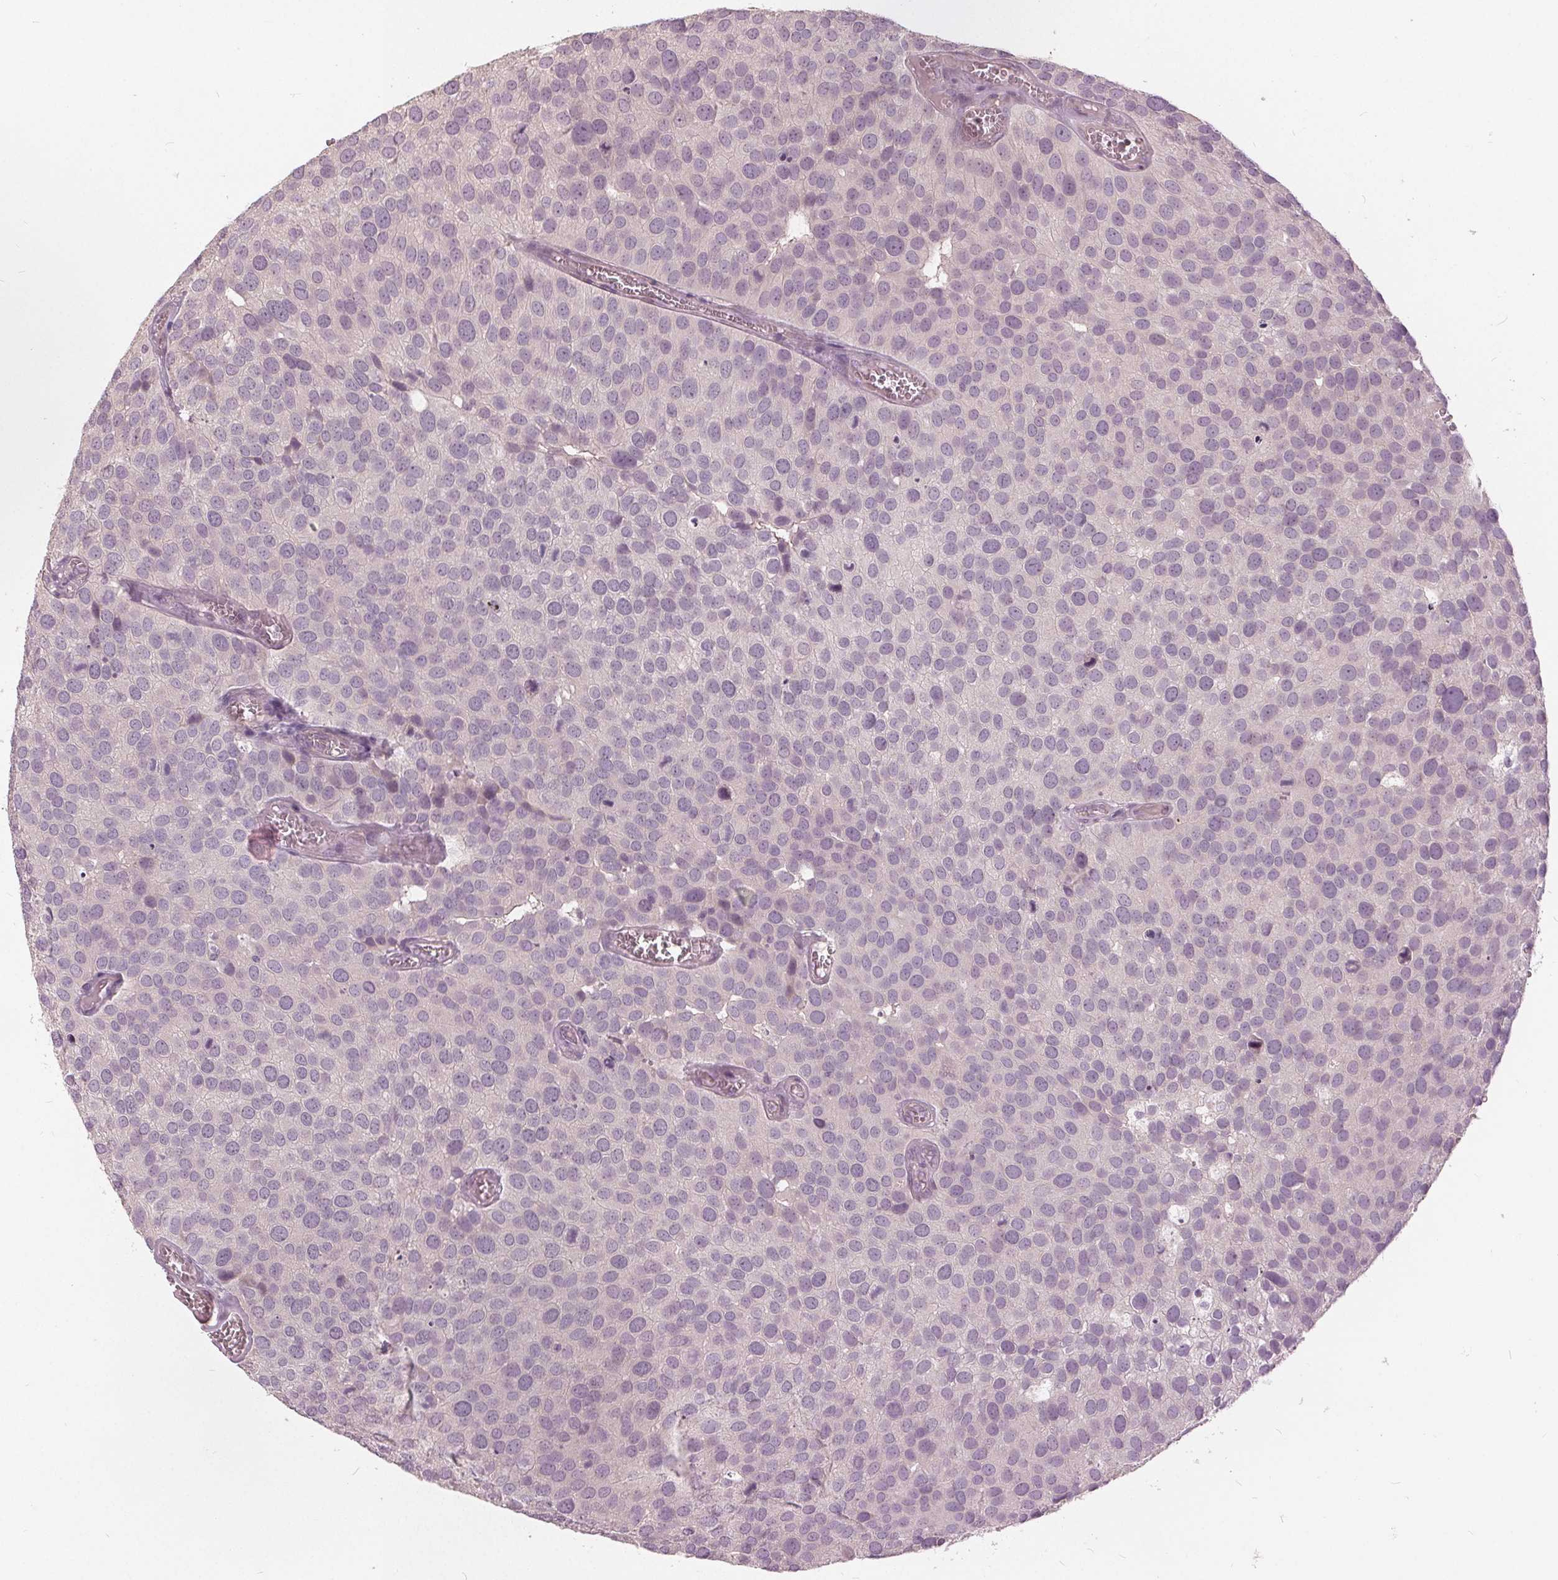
{"staining": {"intensity": "negative", "quantity": "none", "location": "none"}, "tissue": "urothelial cancer", "cell_type": "Tumor cells", "image_type": "cancer", "snomed": [{"axis": "morphology", "description": "Urothelial carcinoma, Low grade"}, {"axis": "topography", "description": "Urinary bladder"}], "caption": "This is an IHC image of human urothelial cancer. There is no expression in tumor cells.", "gene": "KLK13", "patient": {"sex": "female", "age": 69}}